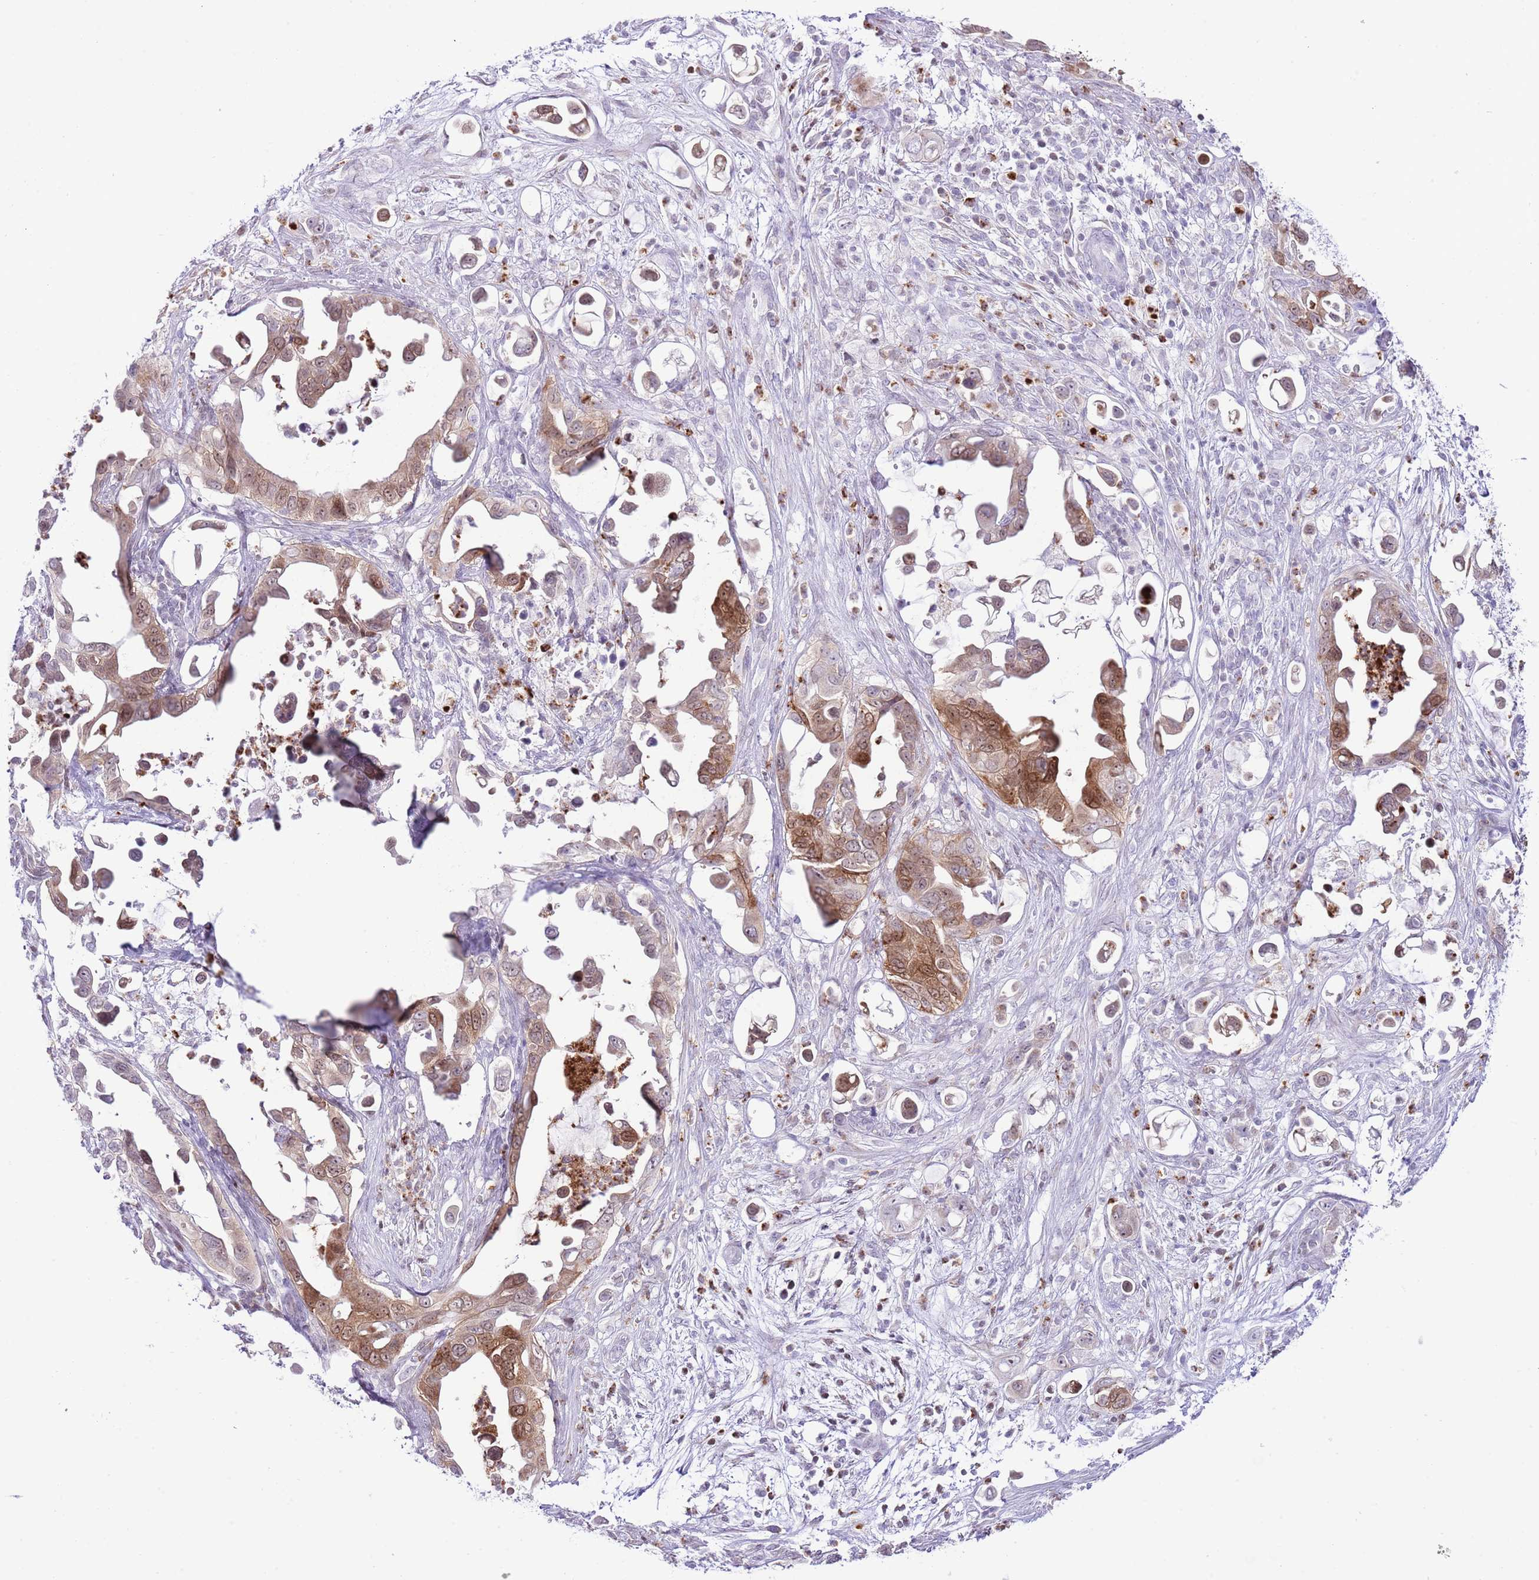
{"staining": {"intensity": "moderate", "quantity": ">75%", "location": "cytoplasmic/membranous,nuclear"}, "tissue": "pancreatic cancer", "cell_type": "Tumor cells", "image_type": "cancer", "snomed": [{"axis": "morphology", "description": "Adenocarcinoma, NOS"}, {"axis": "topography", "description": "Pancreas"}], "caption": "Adenocarcinoma (pancreatic) stained with a protein marker demonstrates moderate staining in tumor cells.", "gene": "PRR15", "patient": {"sex": "male", "age": 61}}